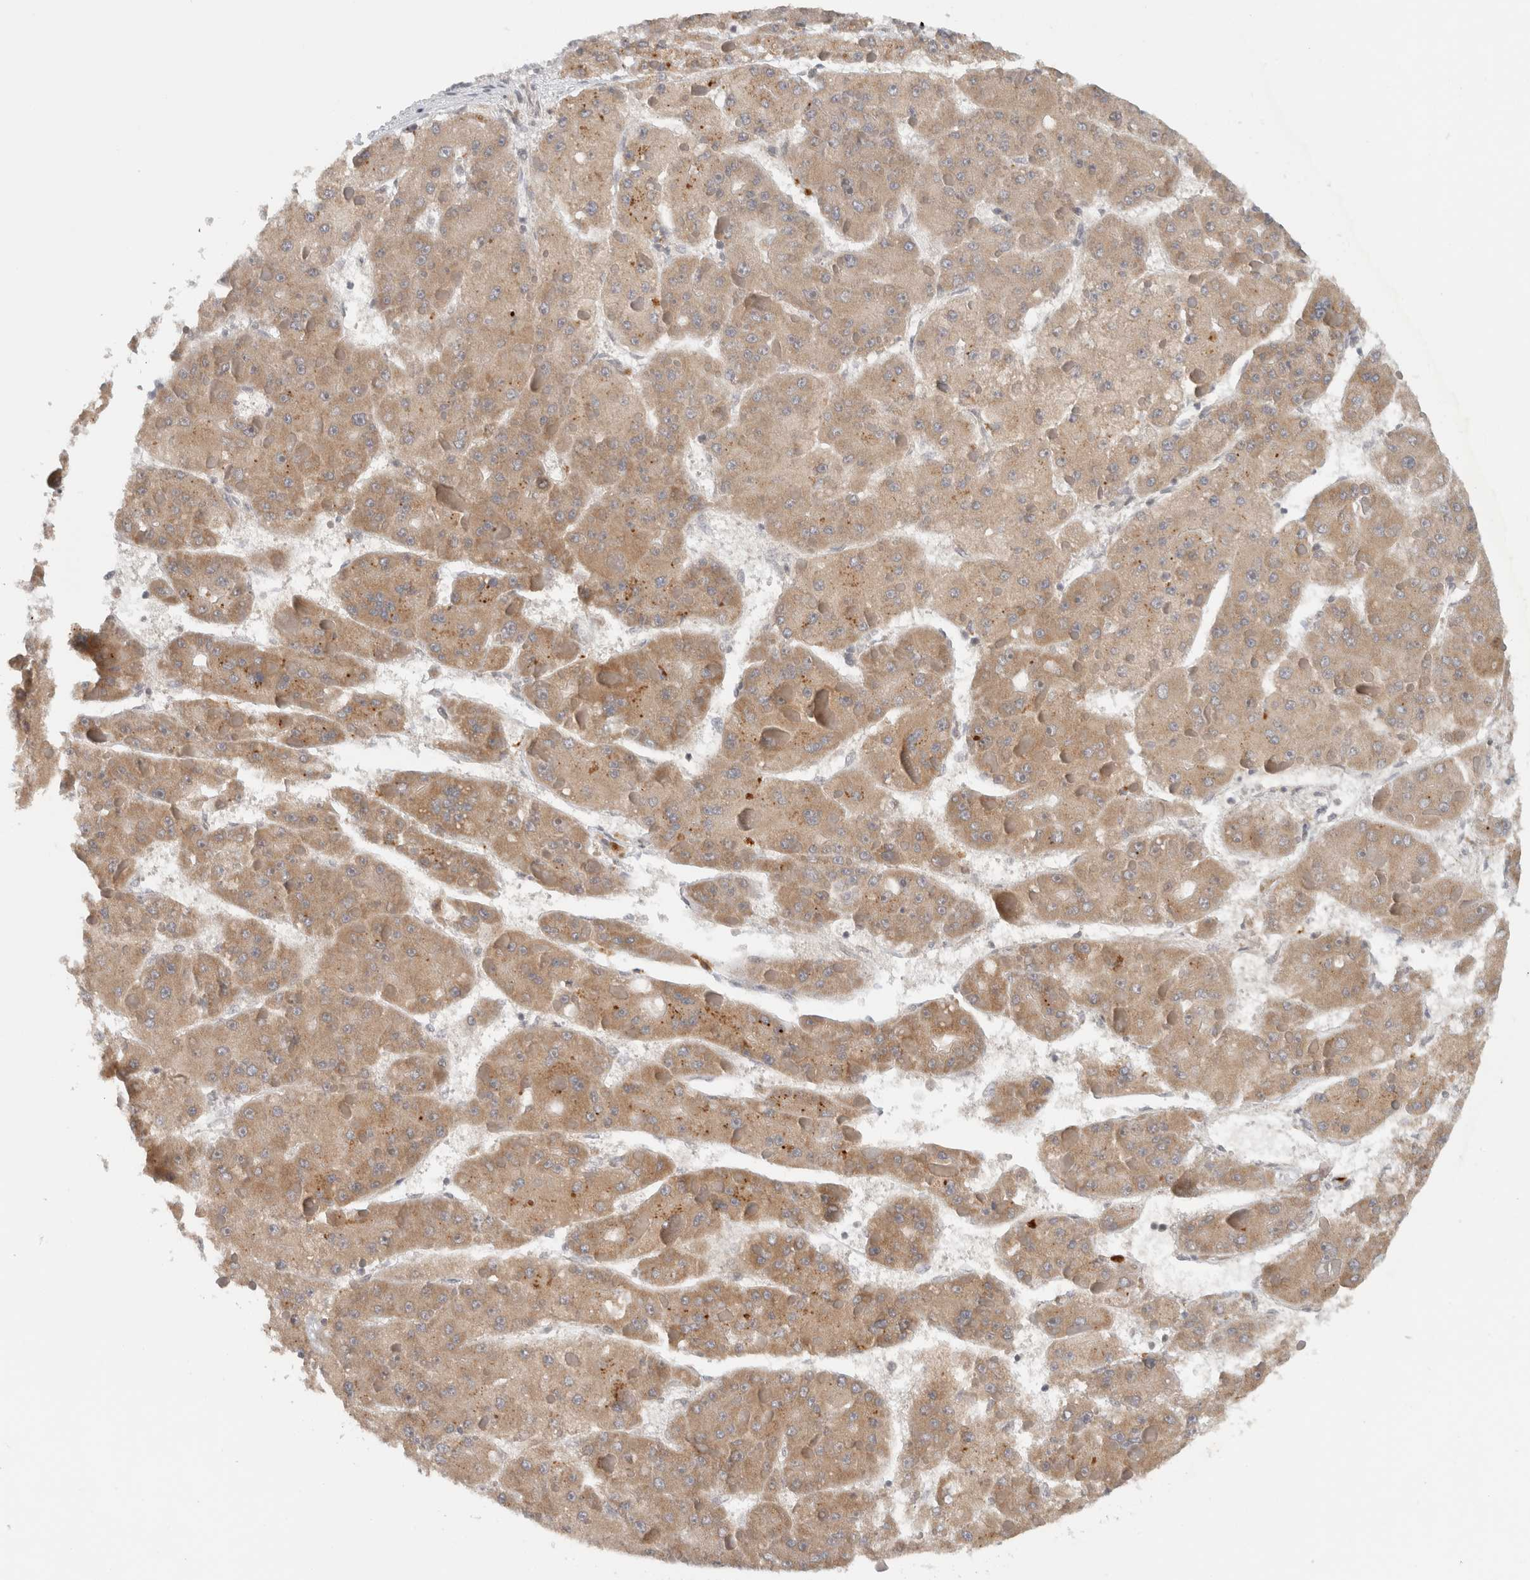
{"staining": {"intensity": "weak", "quantity": ">75%", "location": "cytoplasmic/membranous"}, "tissue": "liver cancer", "cell_type": "Tumor cells", "image_type": "cancer", "snomed": [{"axis": "morphology", "description": "Carcinoma, Hepatocellular, NOS"}, {"axis": "topography", "description": "Liver"}], "caption": "The immunohistochemical stain highlights weak cytoplasmic/membranous staining in tumor cells of liver cancer (hepatocellular carcinoma) tissue.", "gene": "CMC2", "patient": {"sex": "female", "age": 73}}